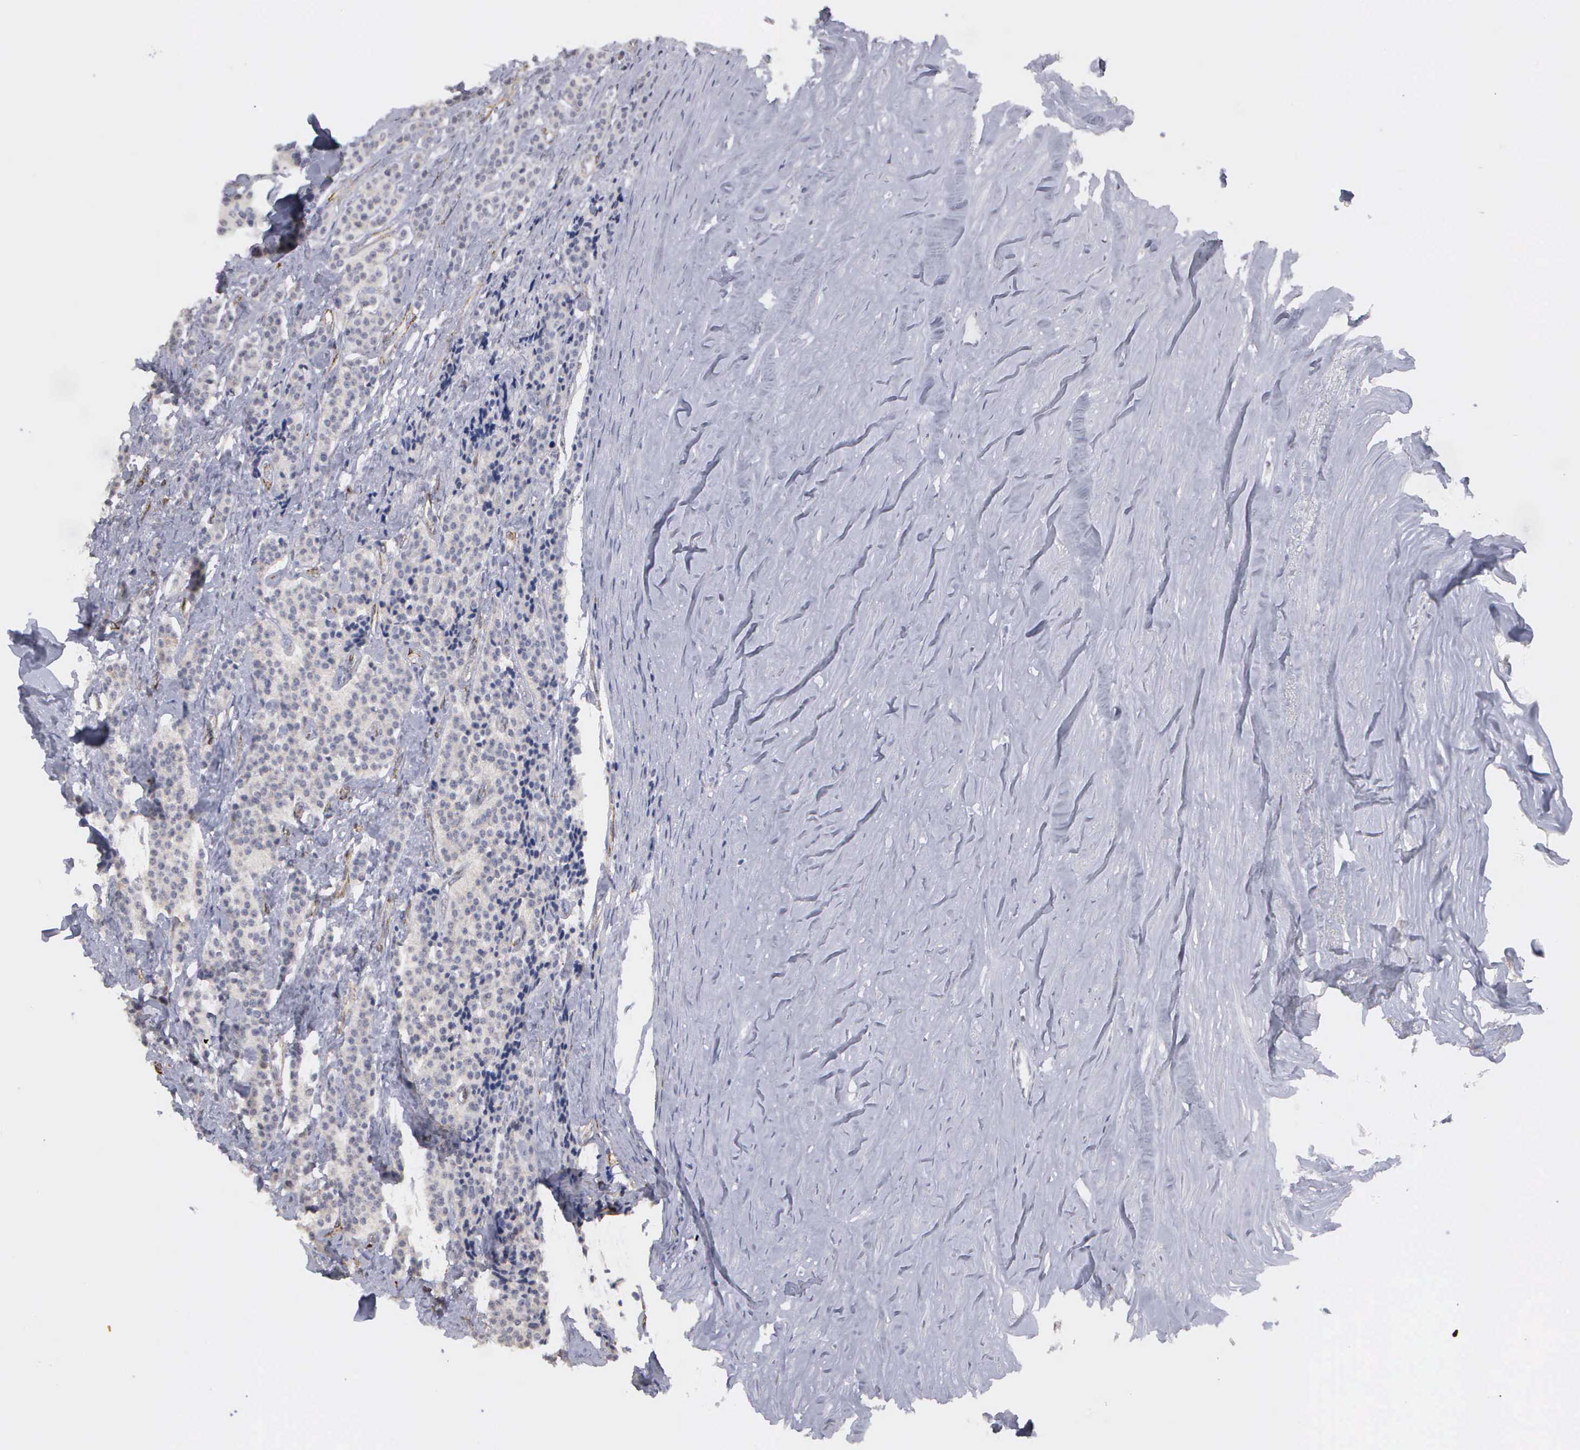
{"staining": {"intensity": "negative", "quantity": "none", "location": "none"}, "tissue": "carcinoid", "cell_type": "Tumor cells", "image_type": "cancer", "snomed": [{"axis": "morphology", "description": "Carcinoid, malignant, NOS"}, {"axis": "topography", "description": "Small intestine"}], "caption": "This is an IHC image of human carcinoid. There is no expression in tumor cells.", "gene": "LIN52", "patient": {"sex": "male", "age": 63}}